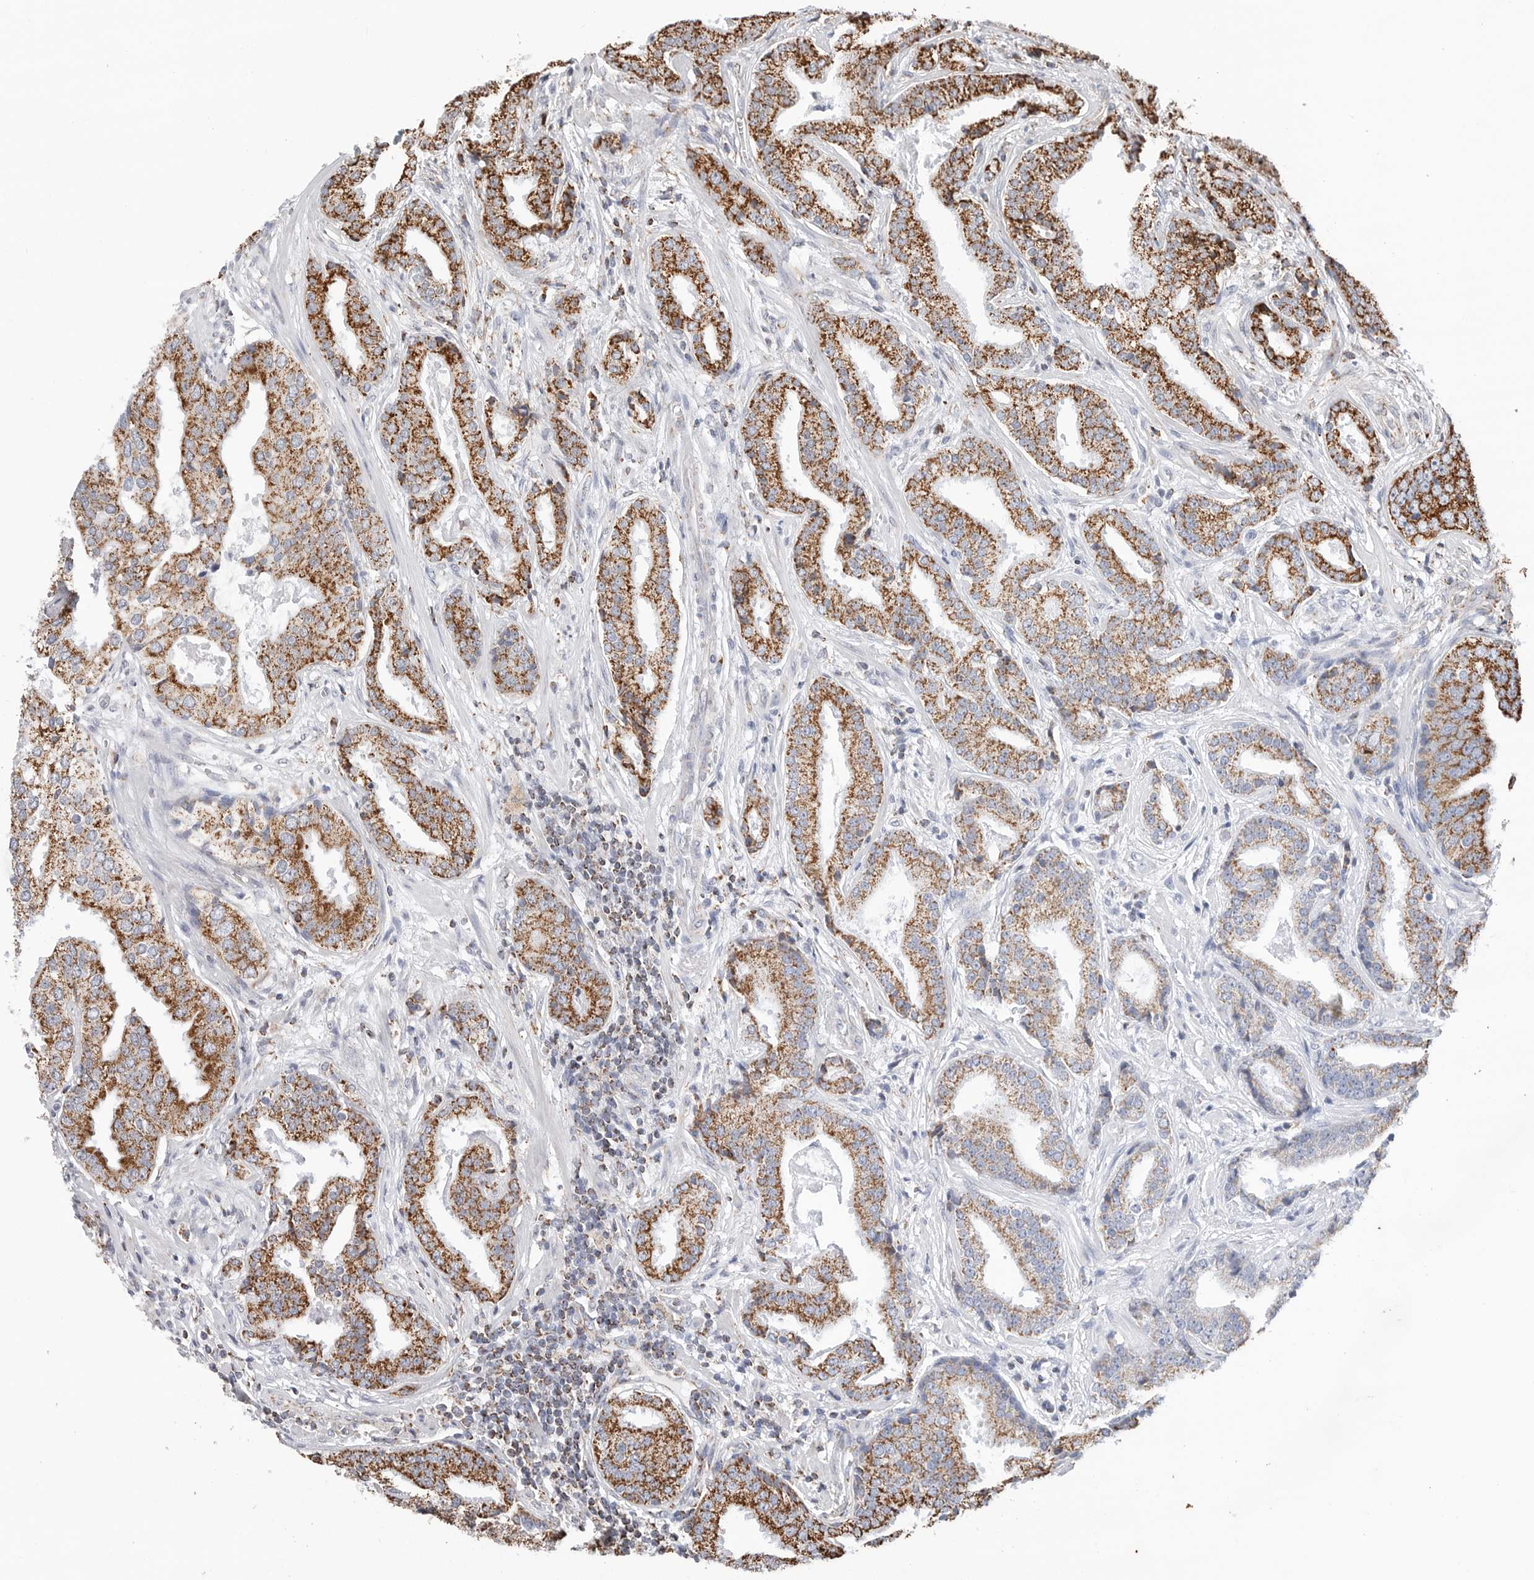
{"staining": {"intensity": "strong", "quantity": ">75%", "location": "cytoplasmic/membranous"}, "tissue": "prostate cancer", "cell_type": "Tumor cells", "image_type": "cancer", "snomed": [{"axis": "morphology", "description": "Adenocarcinoma, Low grade"}, {"axis": "topography", "description": "Prostate"}], "caption": "High-magnification brightfield microscopy of prostate low-grade adenocarcinoma stained with DAB (3,3'-diaminobenzidine) (brown) and counterstained with hematoxylin (blue). tumor cells exhibit strong cytoplasmic/membranous positivity is appreciated in approximately>75% of cells.", "gene": "ATP5IF1", "patient": {"sex": "male", "age": 67}}